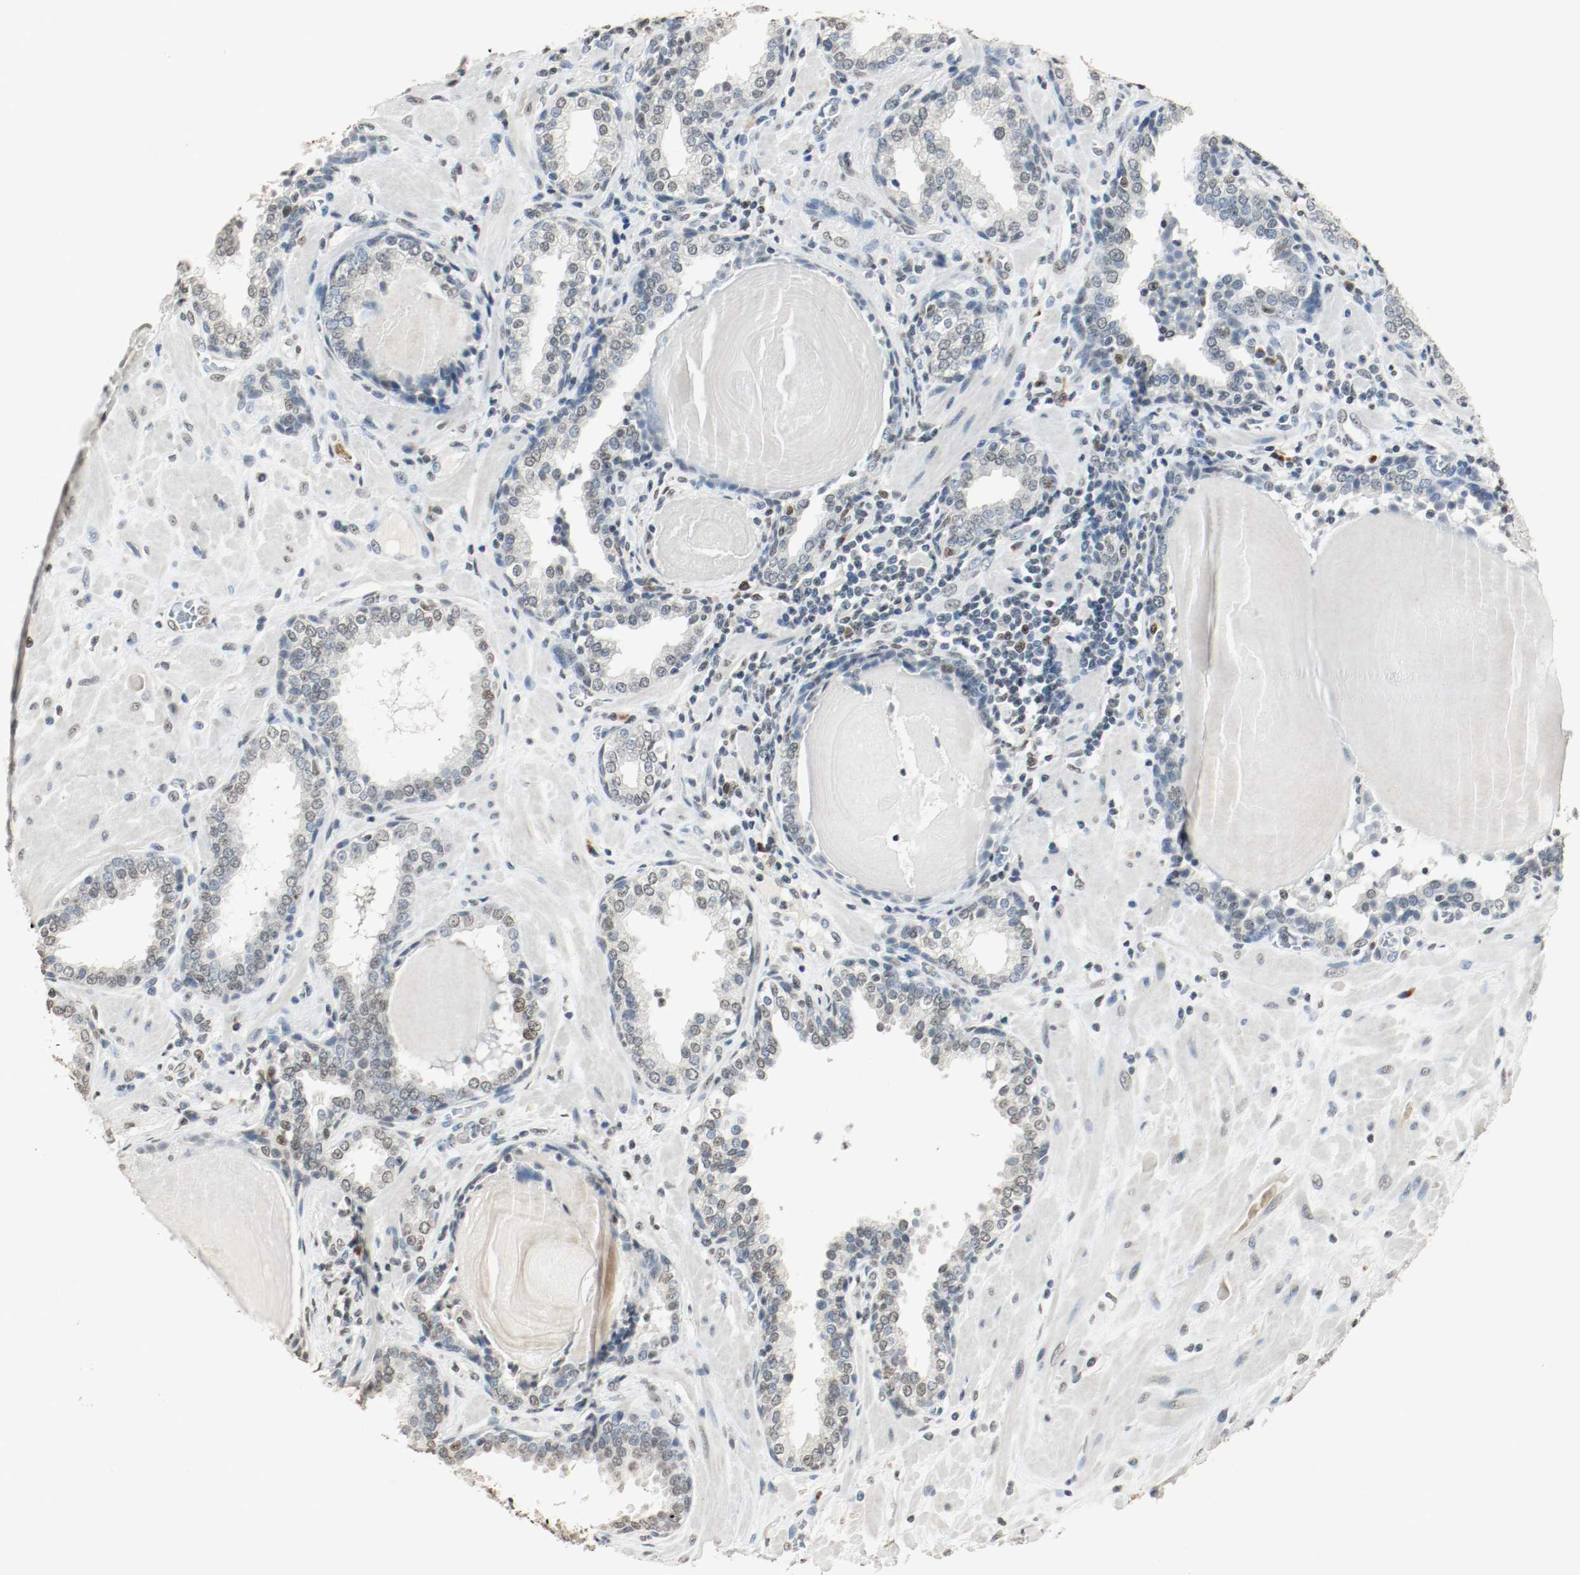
{"staining": {"intensity": "weak", "quantity": "25%-75%", "location": "nuclear"}, "tissue": "prostate", "cell_type": "Glandular cells", "image_type": "normal", "snomed": [{"axis": "morphology", "description": "Normal tissue, NOS"}, {"axis": "topography", "description": "Prostate"}], "caption": "Unremarkable prostate demonstrates weak nuclear positivity in about 25%-75% of glandular cells.", "gene": "DNMT1", "patient": {"sex": "male", "age": 51}}